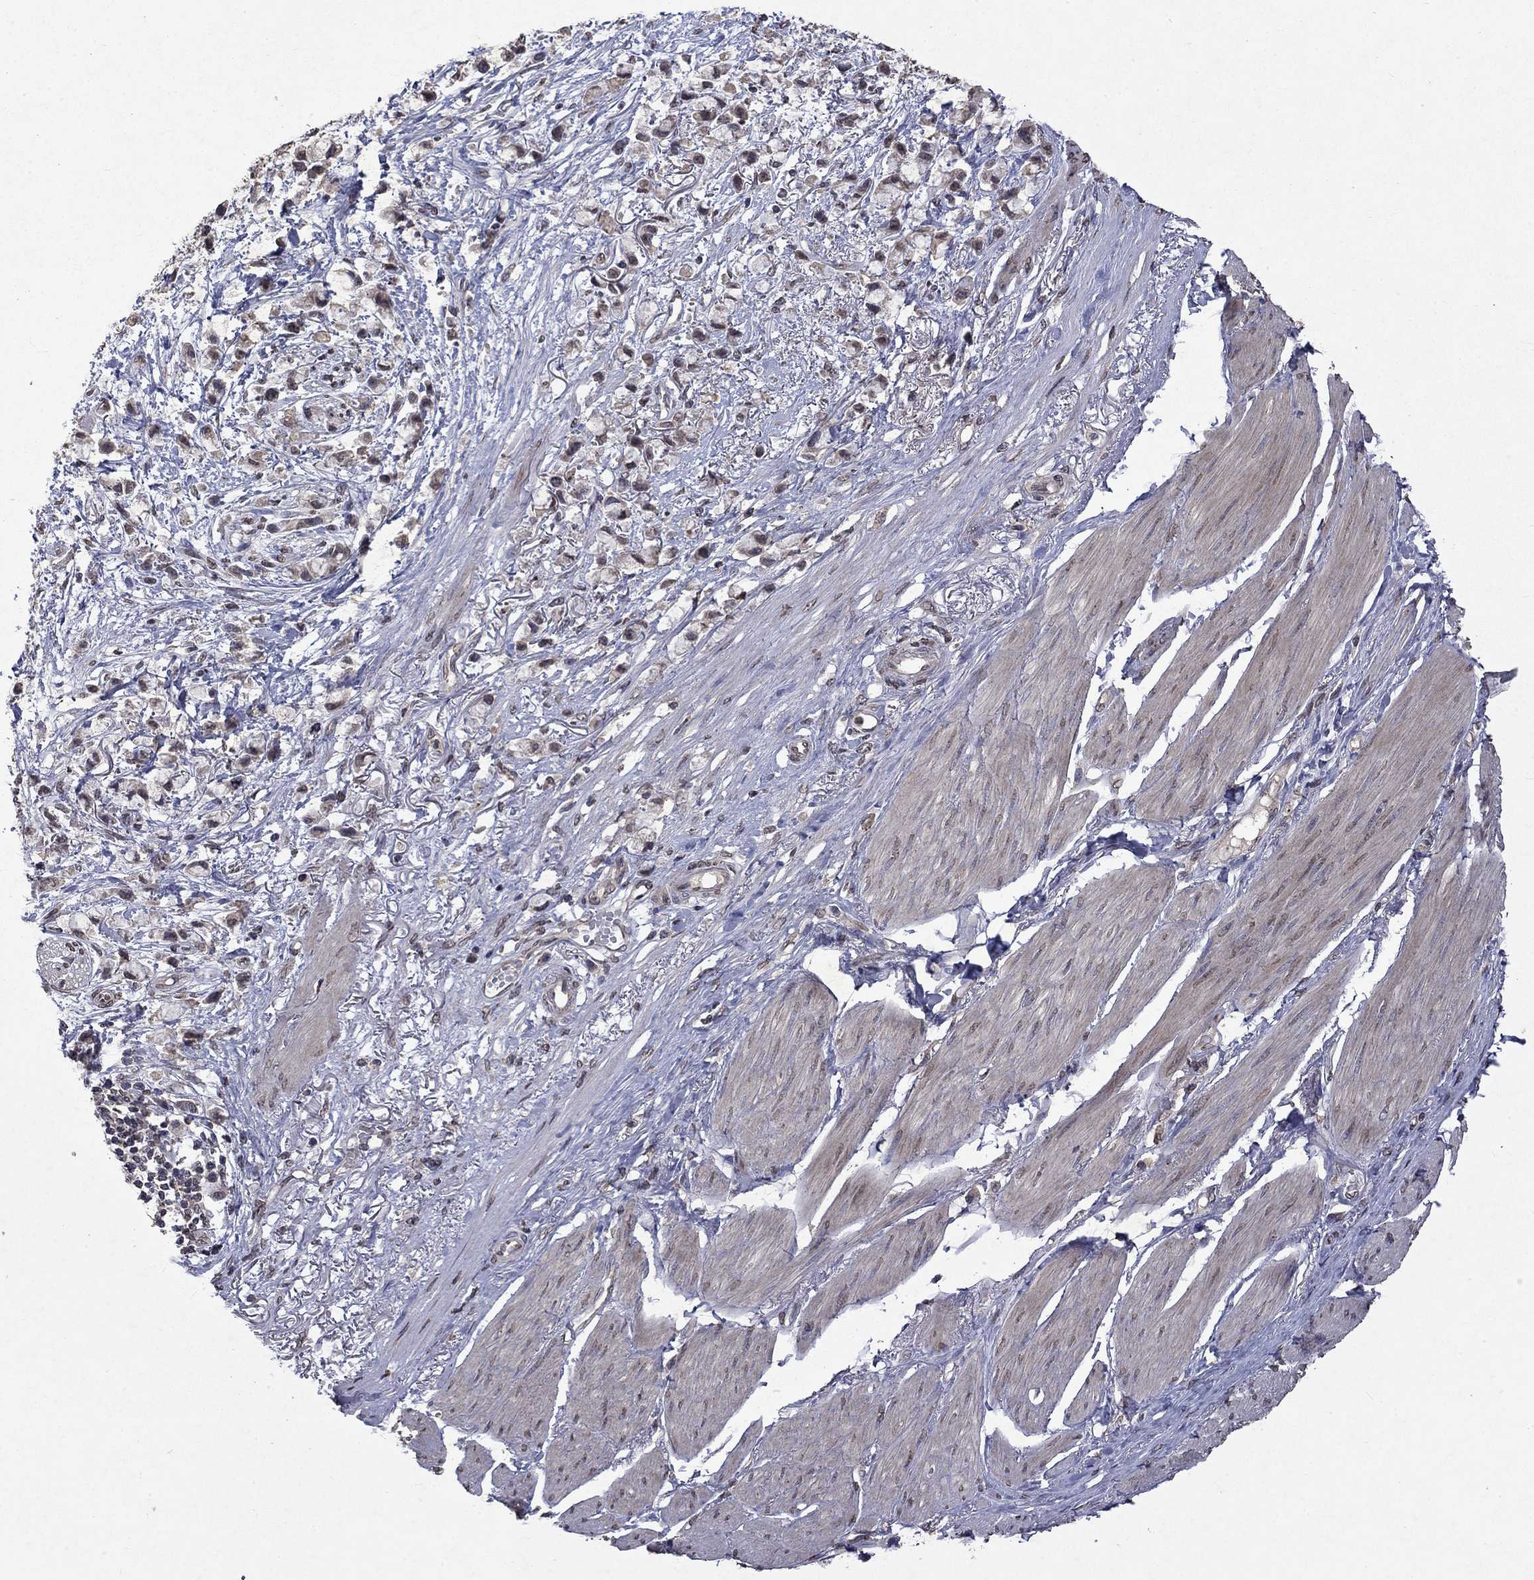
{"staining": {"intensity": "weak", "quantity": ">75%", "location": "cytoplasmic/membranous"}, "tissue": "stomach cancer", "cell_type": "Tumor cells", "image_type": "cancer", "snomed": [{"axis": "morphology", "description": "Adenocarcinoma, NOS"}, {"axis": "topography", "description": "Stomach"}], "caption": "Stomach cancer stained with a brown dye demonstrates weak cytoplasmic/membranous positive positivity in about >75% of tumor cells.", "gene": "TTC38", "patient": {"sex": "female", "age": 81}}